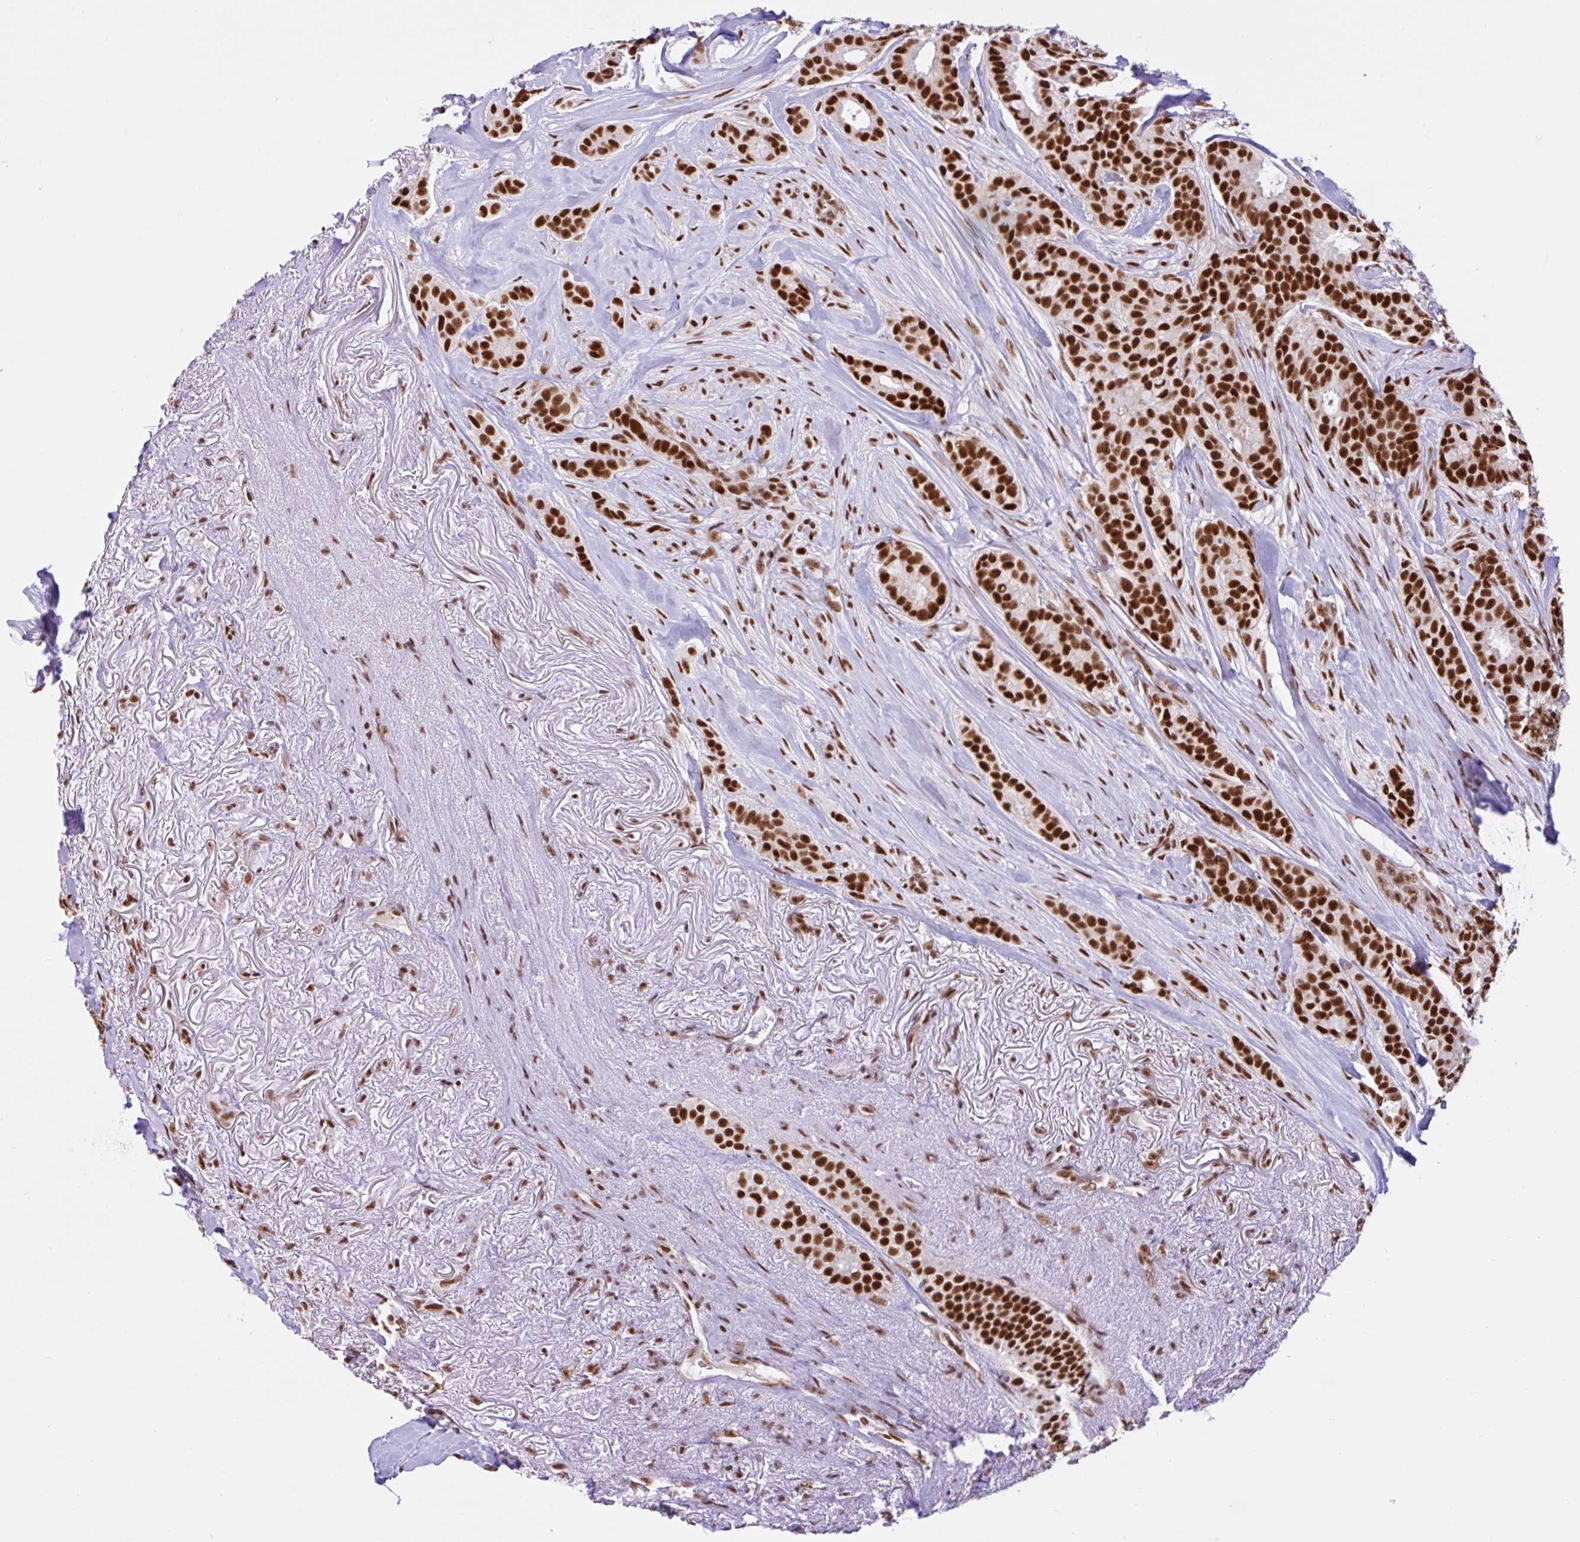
{"staining": {"intensity": "strong", "quantity": ">75%", "location": "nuclear"}, "tissue": "breast cancer", "cell_type": "Tumor cells", "image_type": "cancer", "snomed": [{"axis": "morphology", "description": "Duct carcinoma"}, {"axis": "topography", "description": "Breast"}], "caption": "Immunohistochemical staining of human breast cancer reveals high levels of strong nuclear protein staining in about >75% of tumor cells. The staining was performed using DAB to visualize the protein expression in brown, while the nuclei were stained in blue with hematoxylin (Magnification: 20x).", "gene": "CCDC12", "patient": {"sex": "female", "age": 84}}